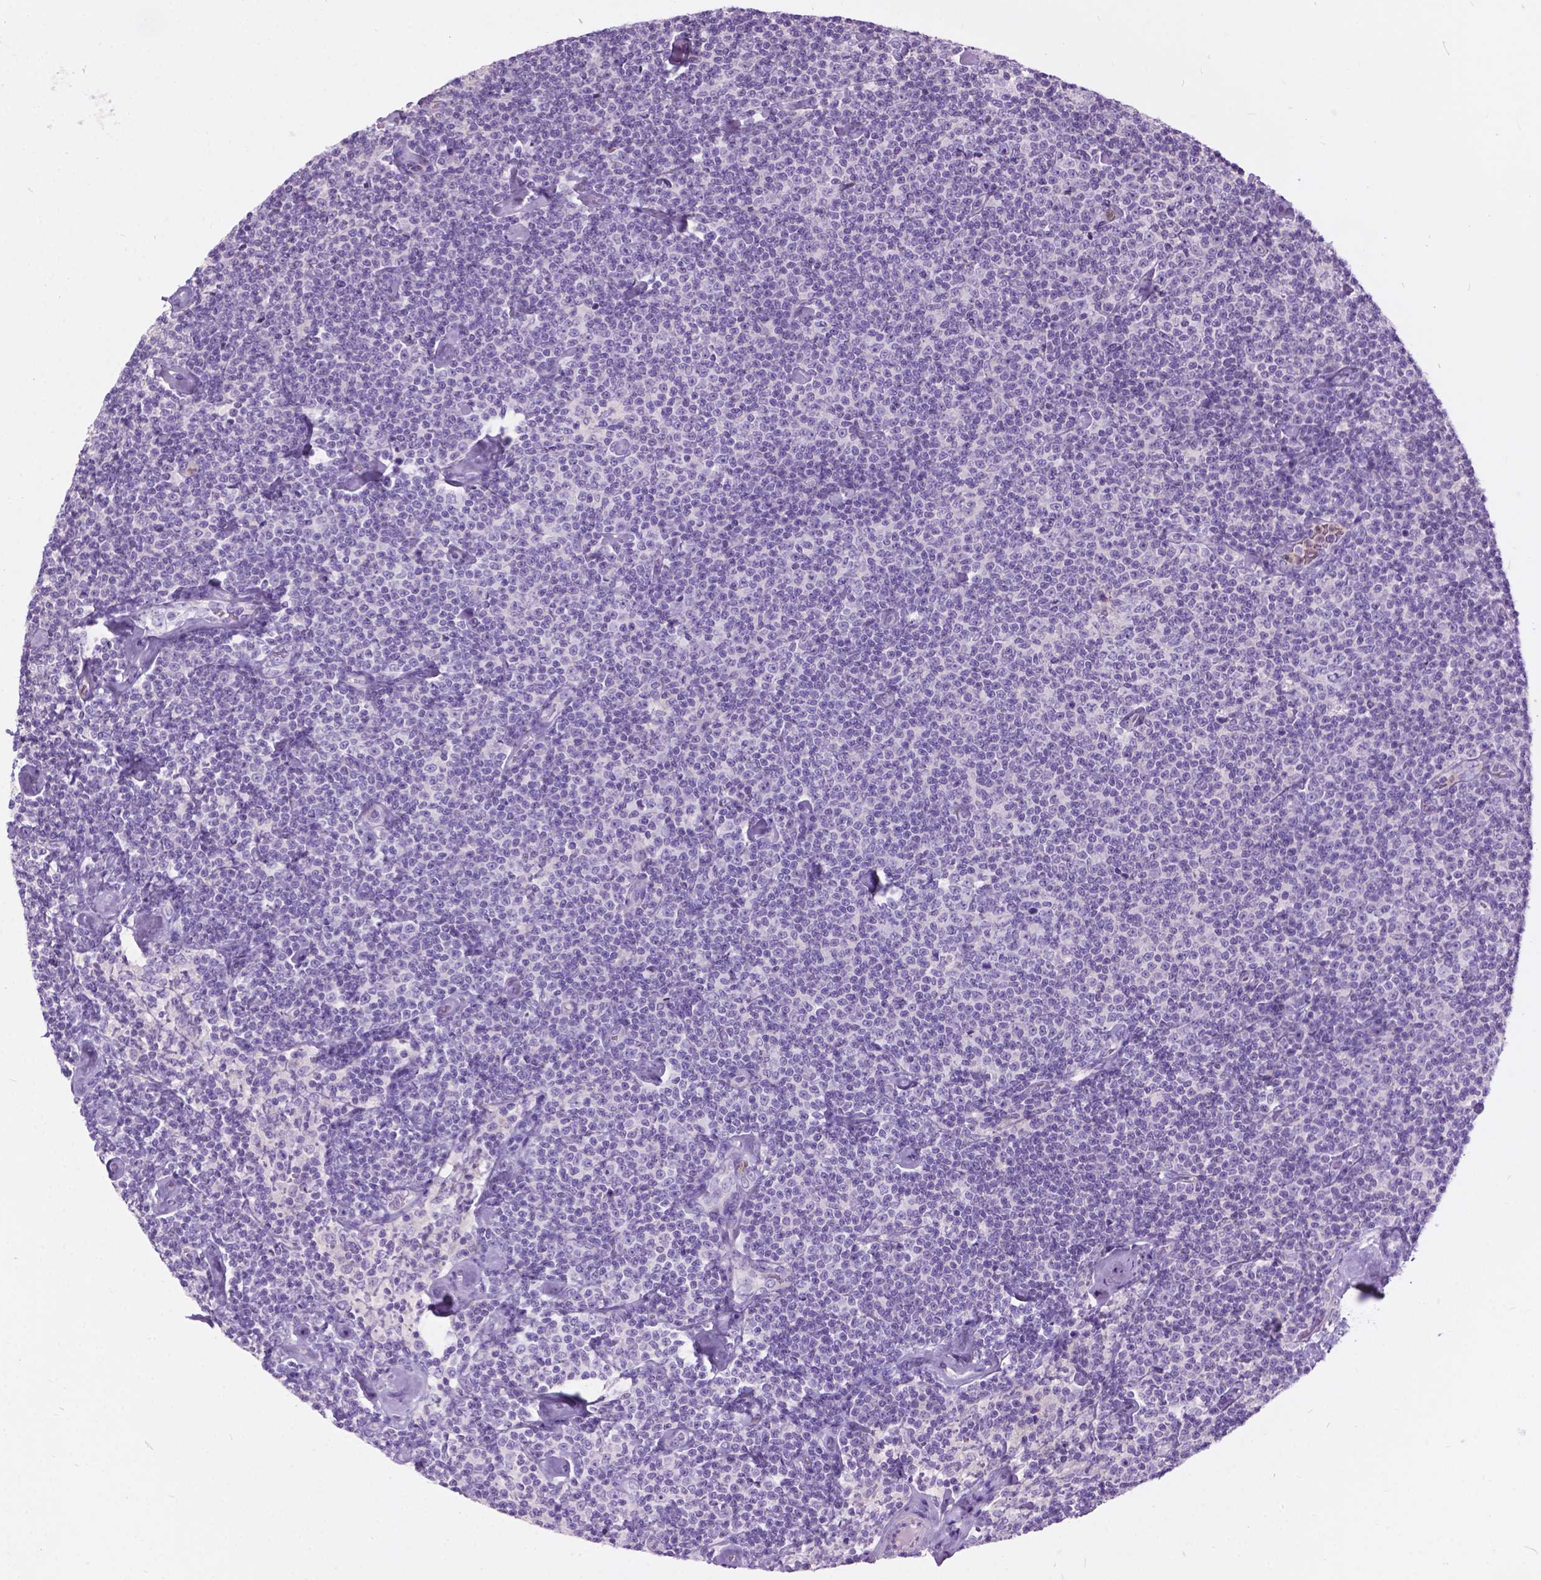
{"staining": {"intensity": "negative", "quantity": "none", "location": "none"}, "tissue": "lymphoma", "cell_type": "Tumor cells", "image_type": "cancer", "snomed": [{"axis": "morphology", "description": "Malignant lymphoma, non-Hodgkin's type, Low grade"}, {"axis": "topography", "description": "Lymph node"}], "caption": "The micrograph exhibits no staining of tumor cells in lymphoma. (Stains: DAB (3,3'-diaminobenzidine) immunohistochemistry with hematoxylin counter stain, Microscopy: brightfield microscopy at high magnification).", "gene": "PRR35", "patient": {"sex": "male", "age": 81}}